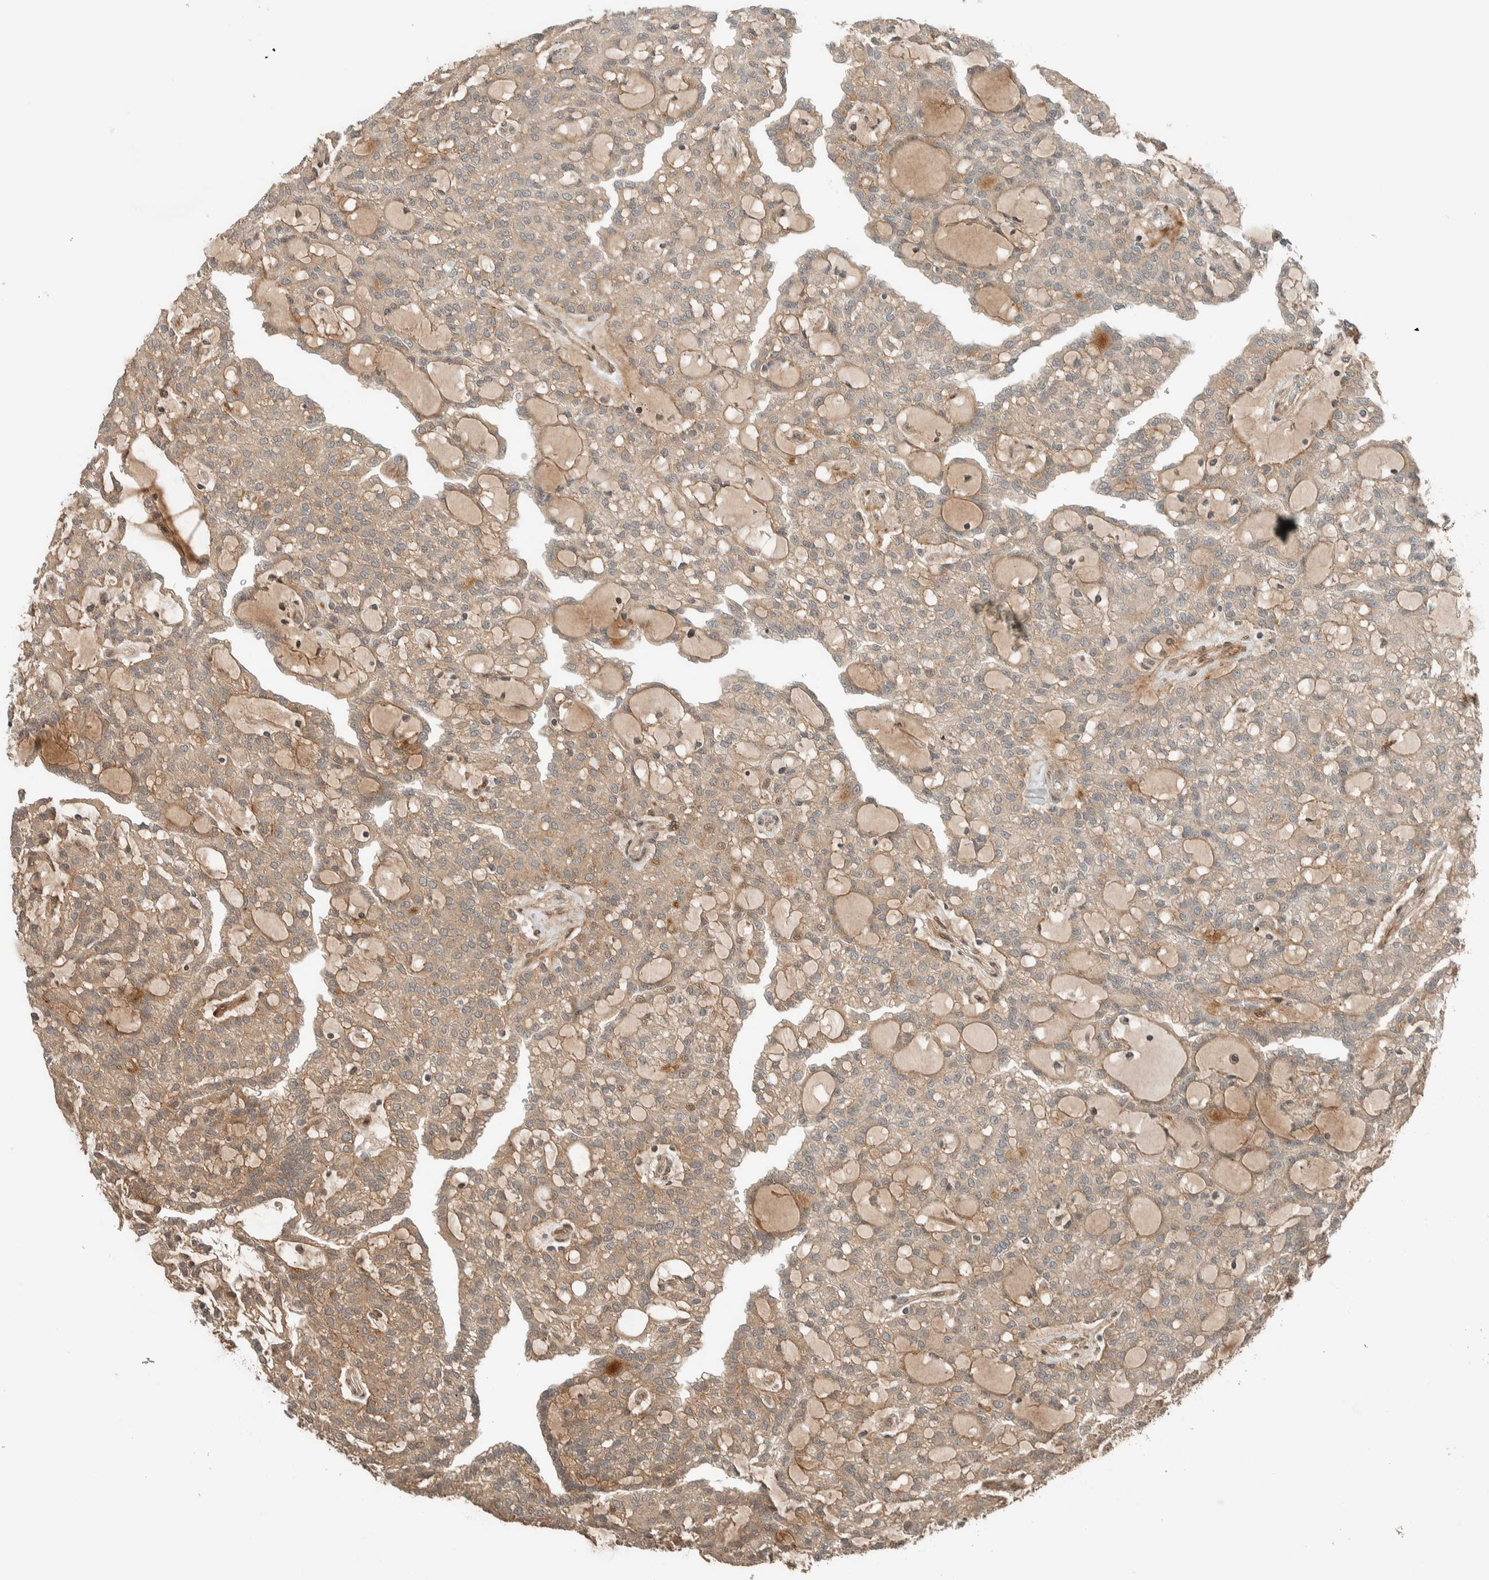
{"staining": {"intensity": "weak", "quantity": ">75%", "location": "cytoplasmic/membranous"}, "tissue": "renal cancer", "cell_type": "Tumor cells", "image_type": "cancer", "snomed": [{"axis": "morphology", "description": "Adenocarcinoma, NOS"}, {"axis": "topography", "description": "Kidney"}], "caption": "IHC histopathology image of neoplastic tissue: renal cancer (adenocarcinoma) stained using immunohistochemistry (IHC) exhibits low levels of weak protein expression localized specifically in the cytoplasmic/membranous of tumor cells, appearing as a cytoplasmic/membranous brown color.", "gene": "STXBP4", "patient": {"sex": "male", "age": 63}}